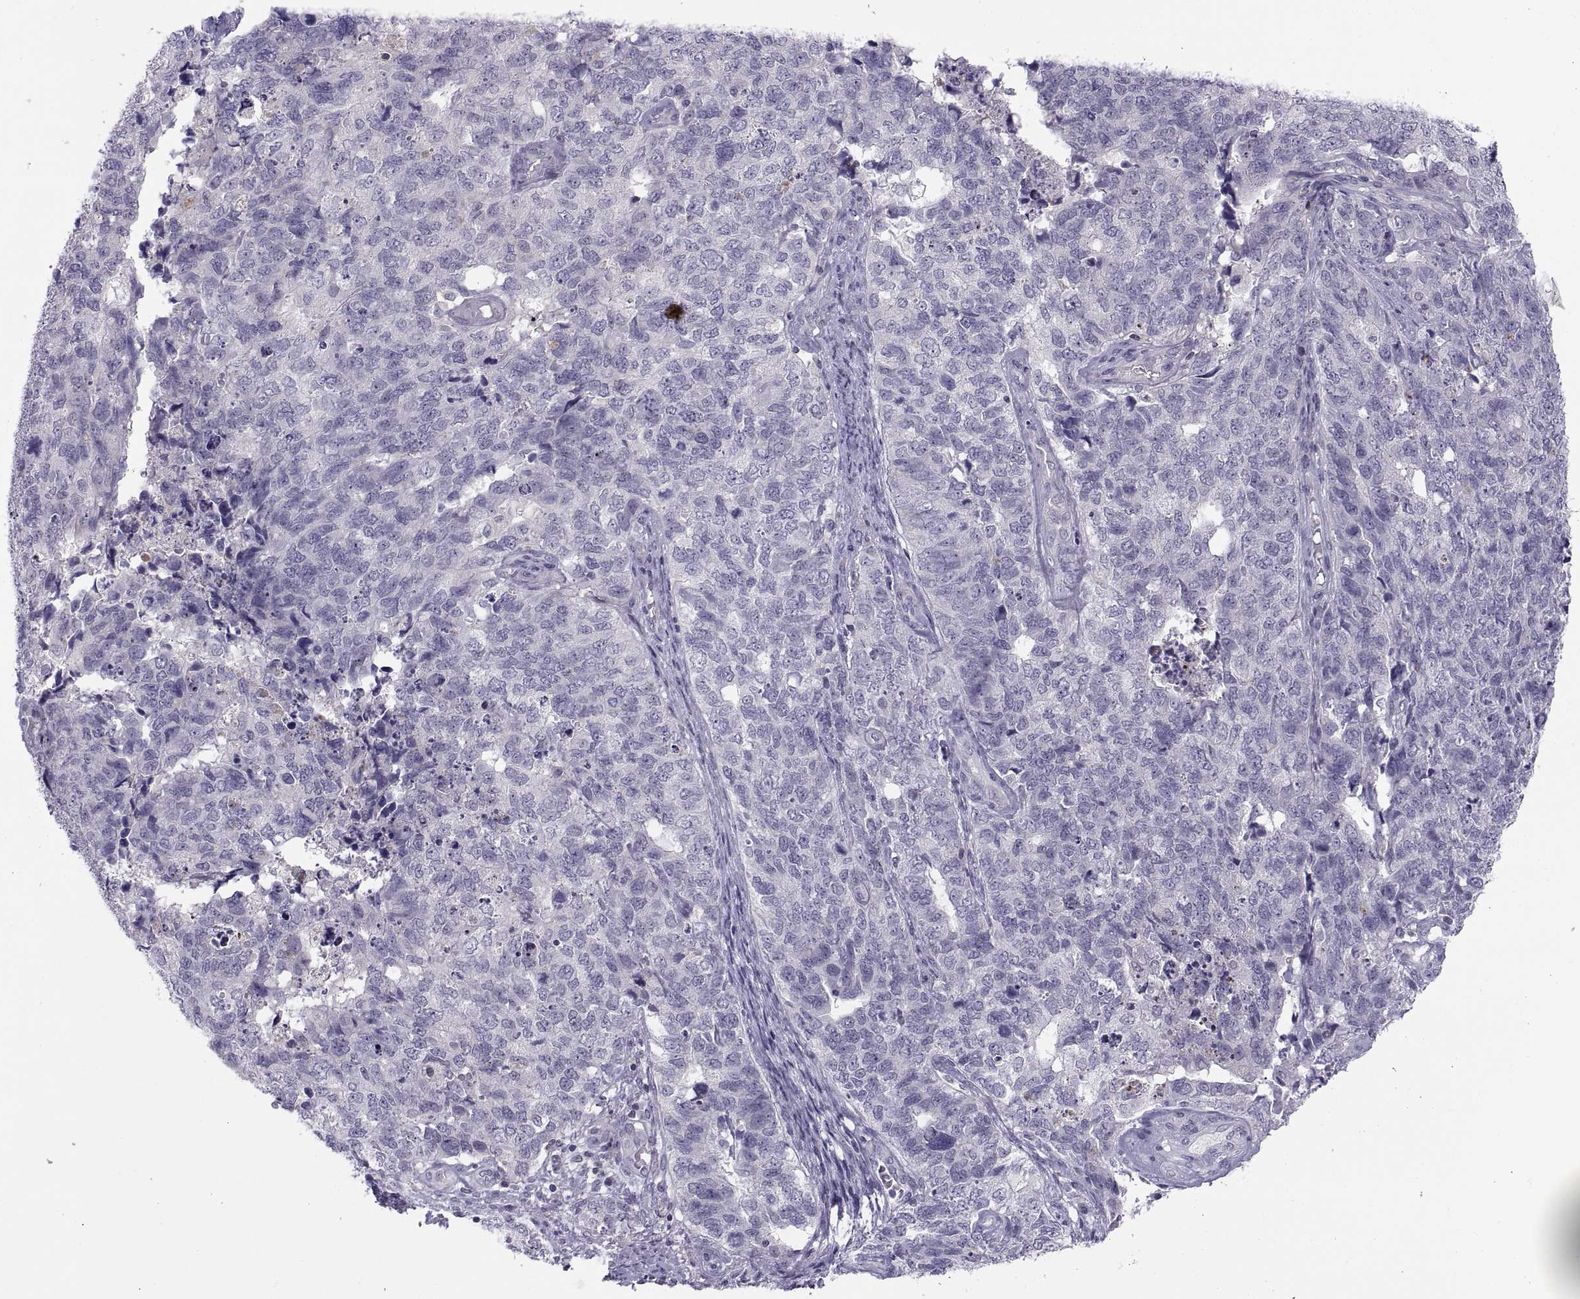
{"staining": {"intensity": "negative", "quantity": "none", "location": "none"}, "tissue": "cervical cancer", "cell_type": "Tumor cells", "image_type": "cancer", "snomed": [{"axis": "morphology", "description": "Squamous cell carcinoma, NOS"}, {"axis": "topography", "description": "Cervix"}], "caption": "High magnification brightfield microscopy of cervical cancer (squamous cell carcinoma) stained with DAB (brown) and counterstained with hematoxylin (blue): tumor cells show no significant positivity.", "gene": "TTC21A", "patient": {"sex": "female", "age": 63}}